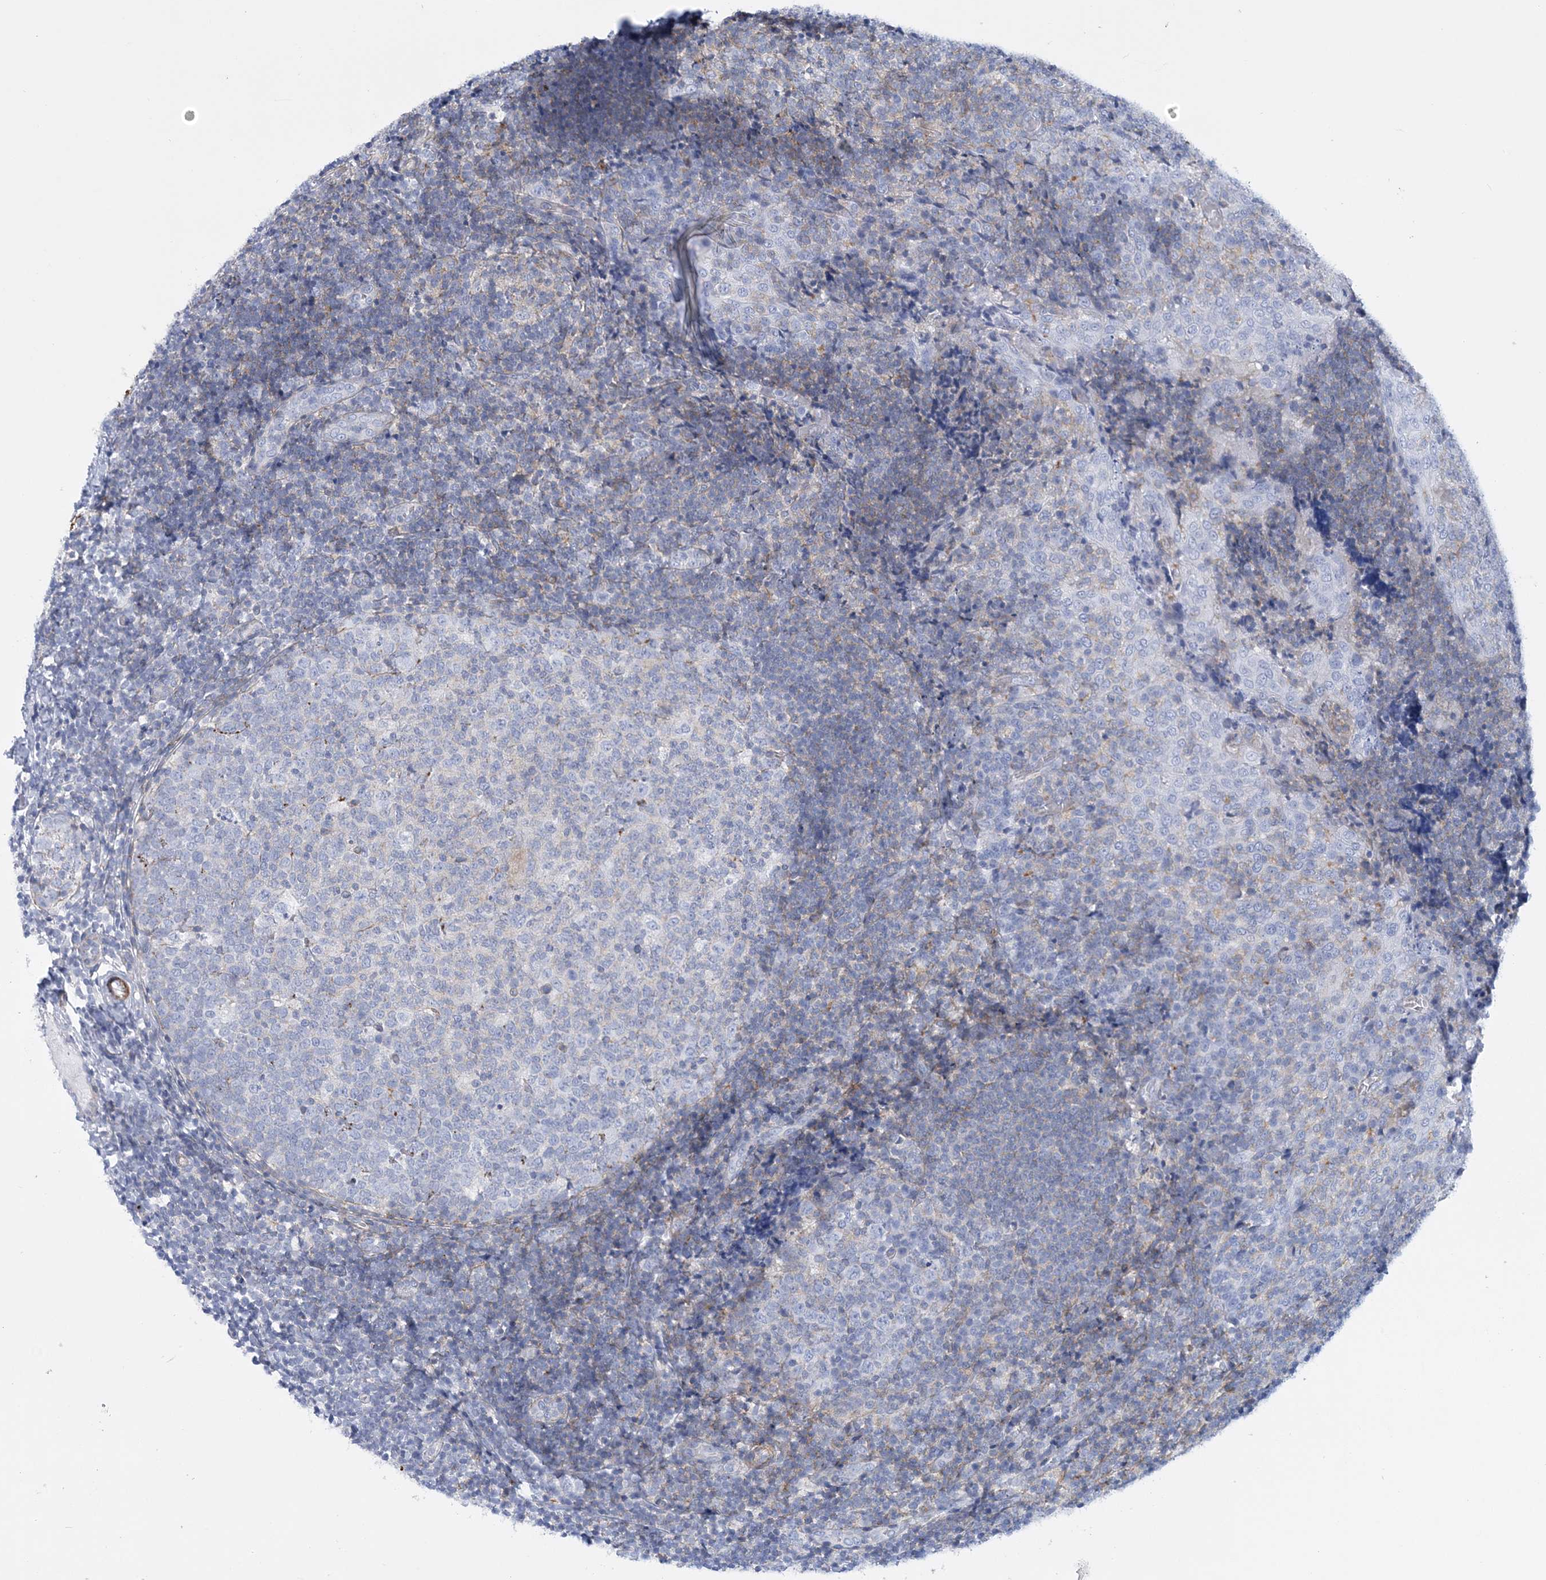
{"staining": {"intensity": "negative", "quantity": "none", "location": "none"}, "tissue": "tonsil", "cell_type": "Germinal center cells", "image_type": "normal", "snomed": [{"axis": "morphology", "description": "Normal tissue, NOS"}, {"axis": "topography", "description": "Tonsil"}], "caption": "The immunohistochemistry histopathology image has no significant positivity in germinal center cells of tonsil. (Stains: DAB IHC with hematoxylin counter stain, Microscopy: brightfield microscopy at high magnification).", "gene": "C11orf21", "patient": {"sex": "female", "age": 19}}